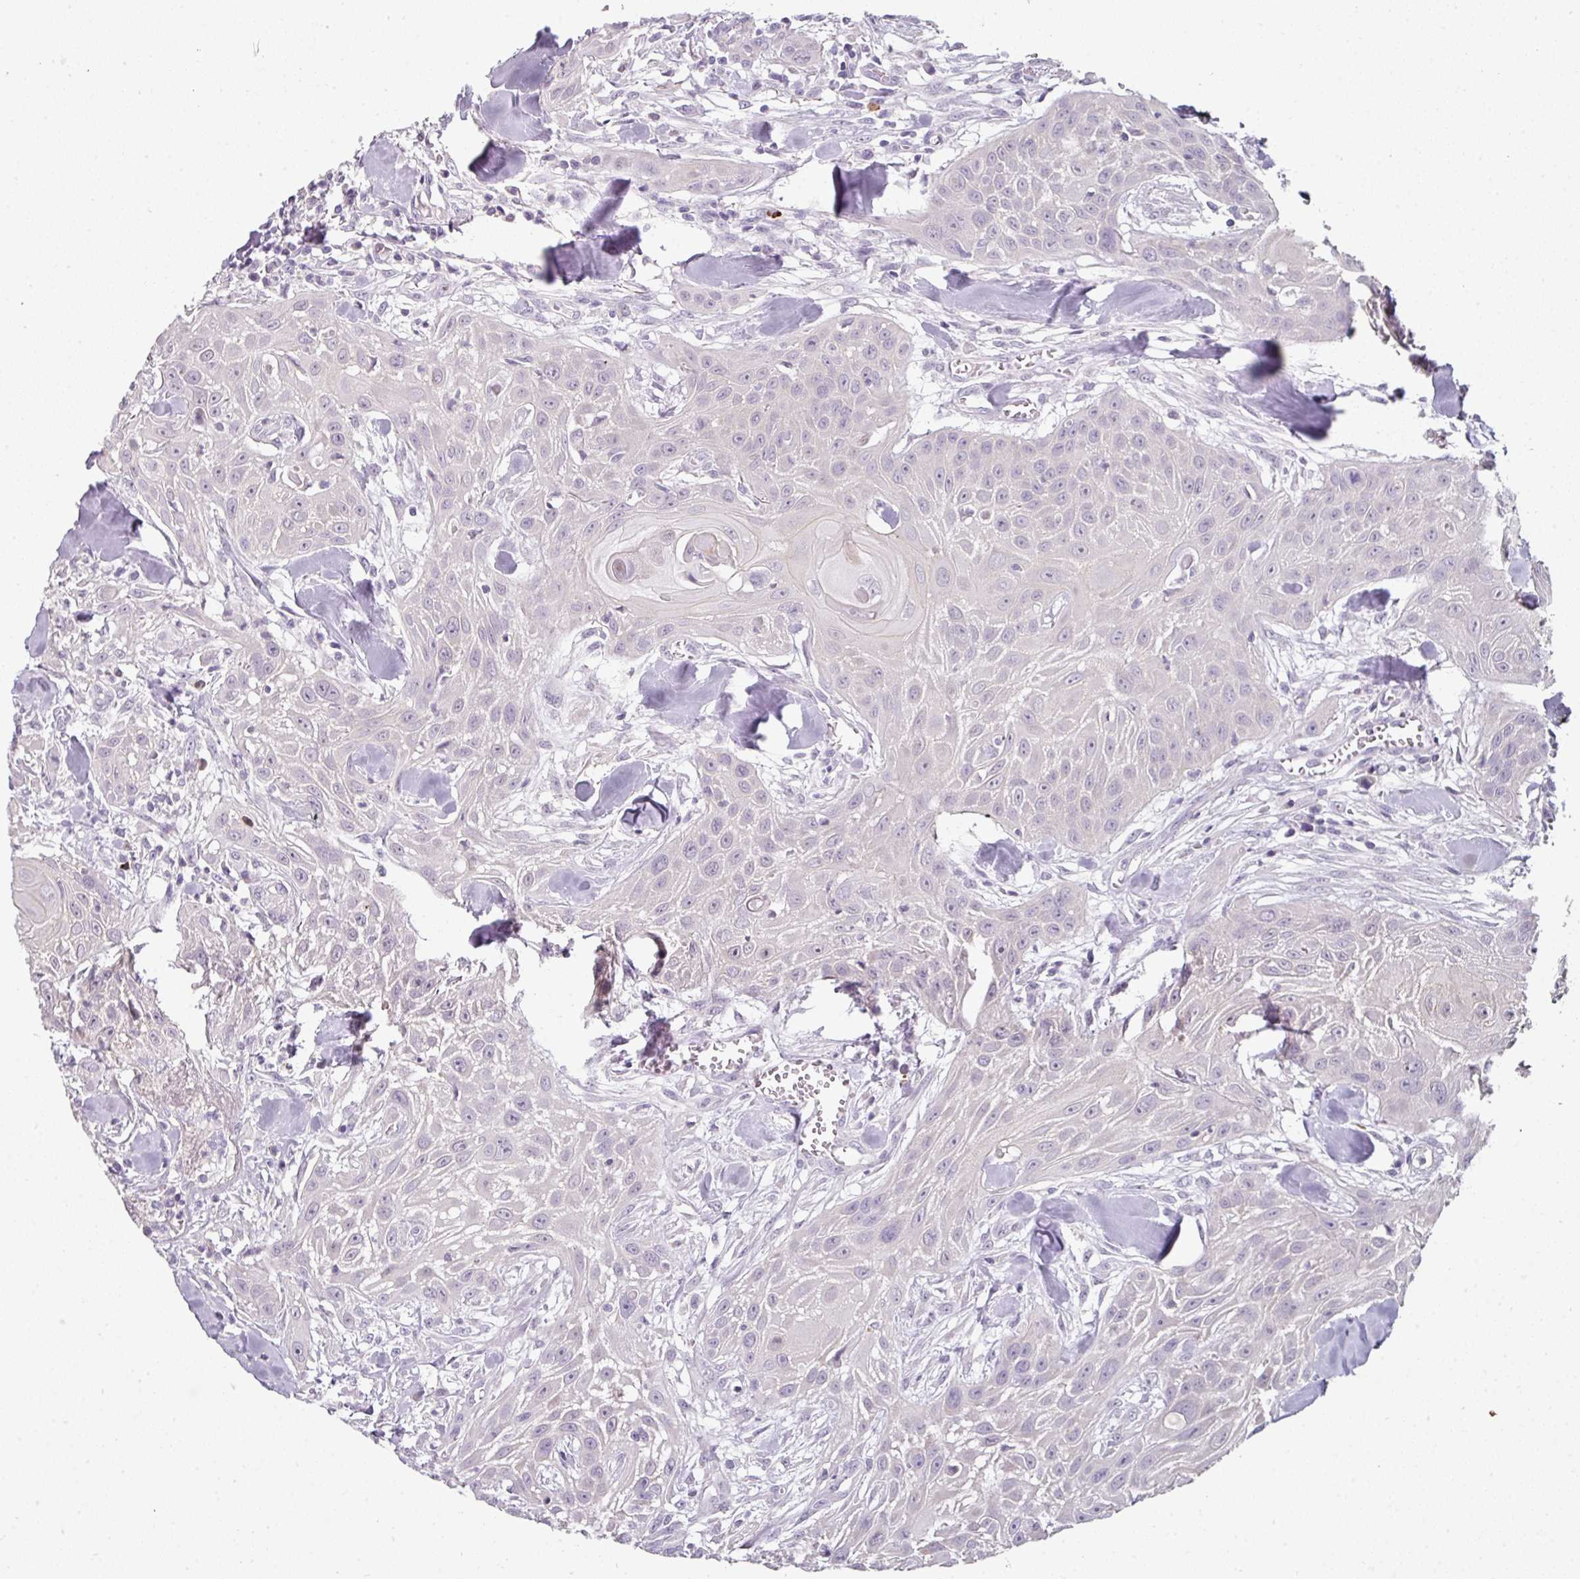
{"staining": {"intensity": "negative", "quantity": "none", "location": "none"}, "tissue": "head and neck cancer", "cell_type": "Tumor cells", "image_type": "cancer", "snomed": [{"axis": "morphology", "description": "Squamous cell carcinoma, NOS"}, {"axis": "topography", "description": "Lymph node"}, {"axis": "topography", "description": "Salivary gland"}, {"axis": "topography", "description": "Head-Neck"}], "caption": "Immunohistochemical staining of head and neck cancer (squamous cell carcinoma) displays no significant staining in tumor cells.", "gene": "FHAD1", "patient": {"sex": "female", "age": 74}}